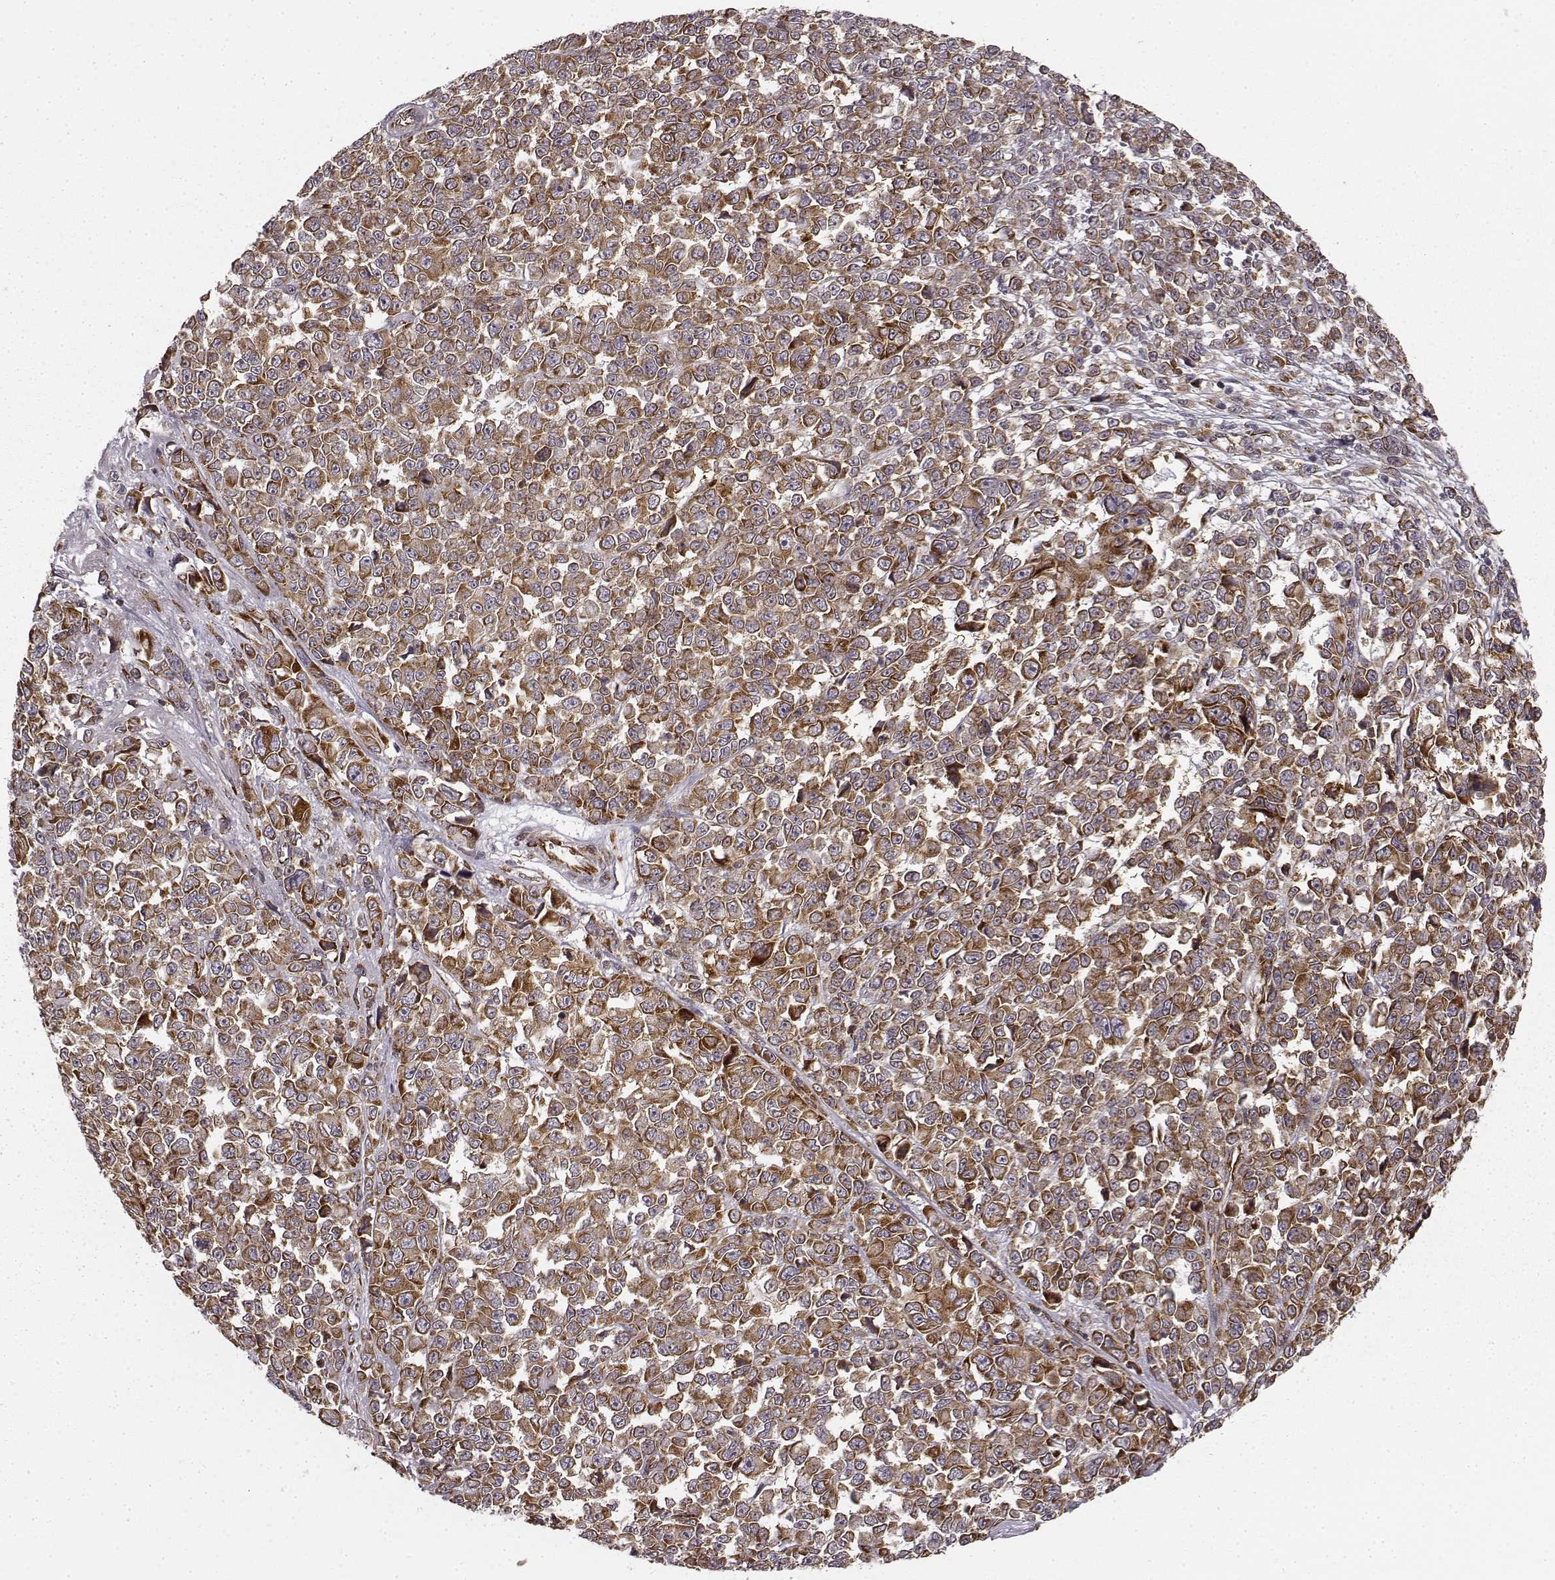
{"staining": {"intensity": "moderate", "quantity": ">75%", "location": "cytoplasmic/membranous"}, "tissue": "melanoma", "cell_type": "Tumor cells", "image_type": "cancer", "snomed": [{"axis": "morphology", "description": "Malignant melanoma, NOS"}, {"axis": "topography", "description": "Skin"}], "caption": "Tumor cells exhibit moderate cytoplasmic/membranous staining in about >75% of cells in melanoma. The staining is performed using DAB brown chromogen to label protein expression. The nuclei are counter-stained blue using hematoxylin.", "gene": "TMEM14A", "patient": {"sex": "female", "age": 95}}